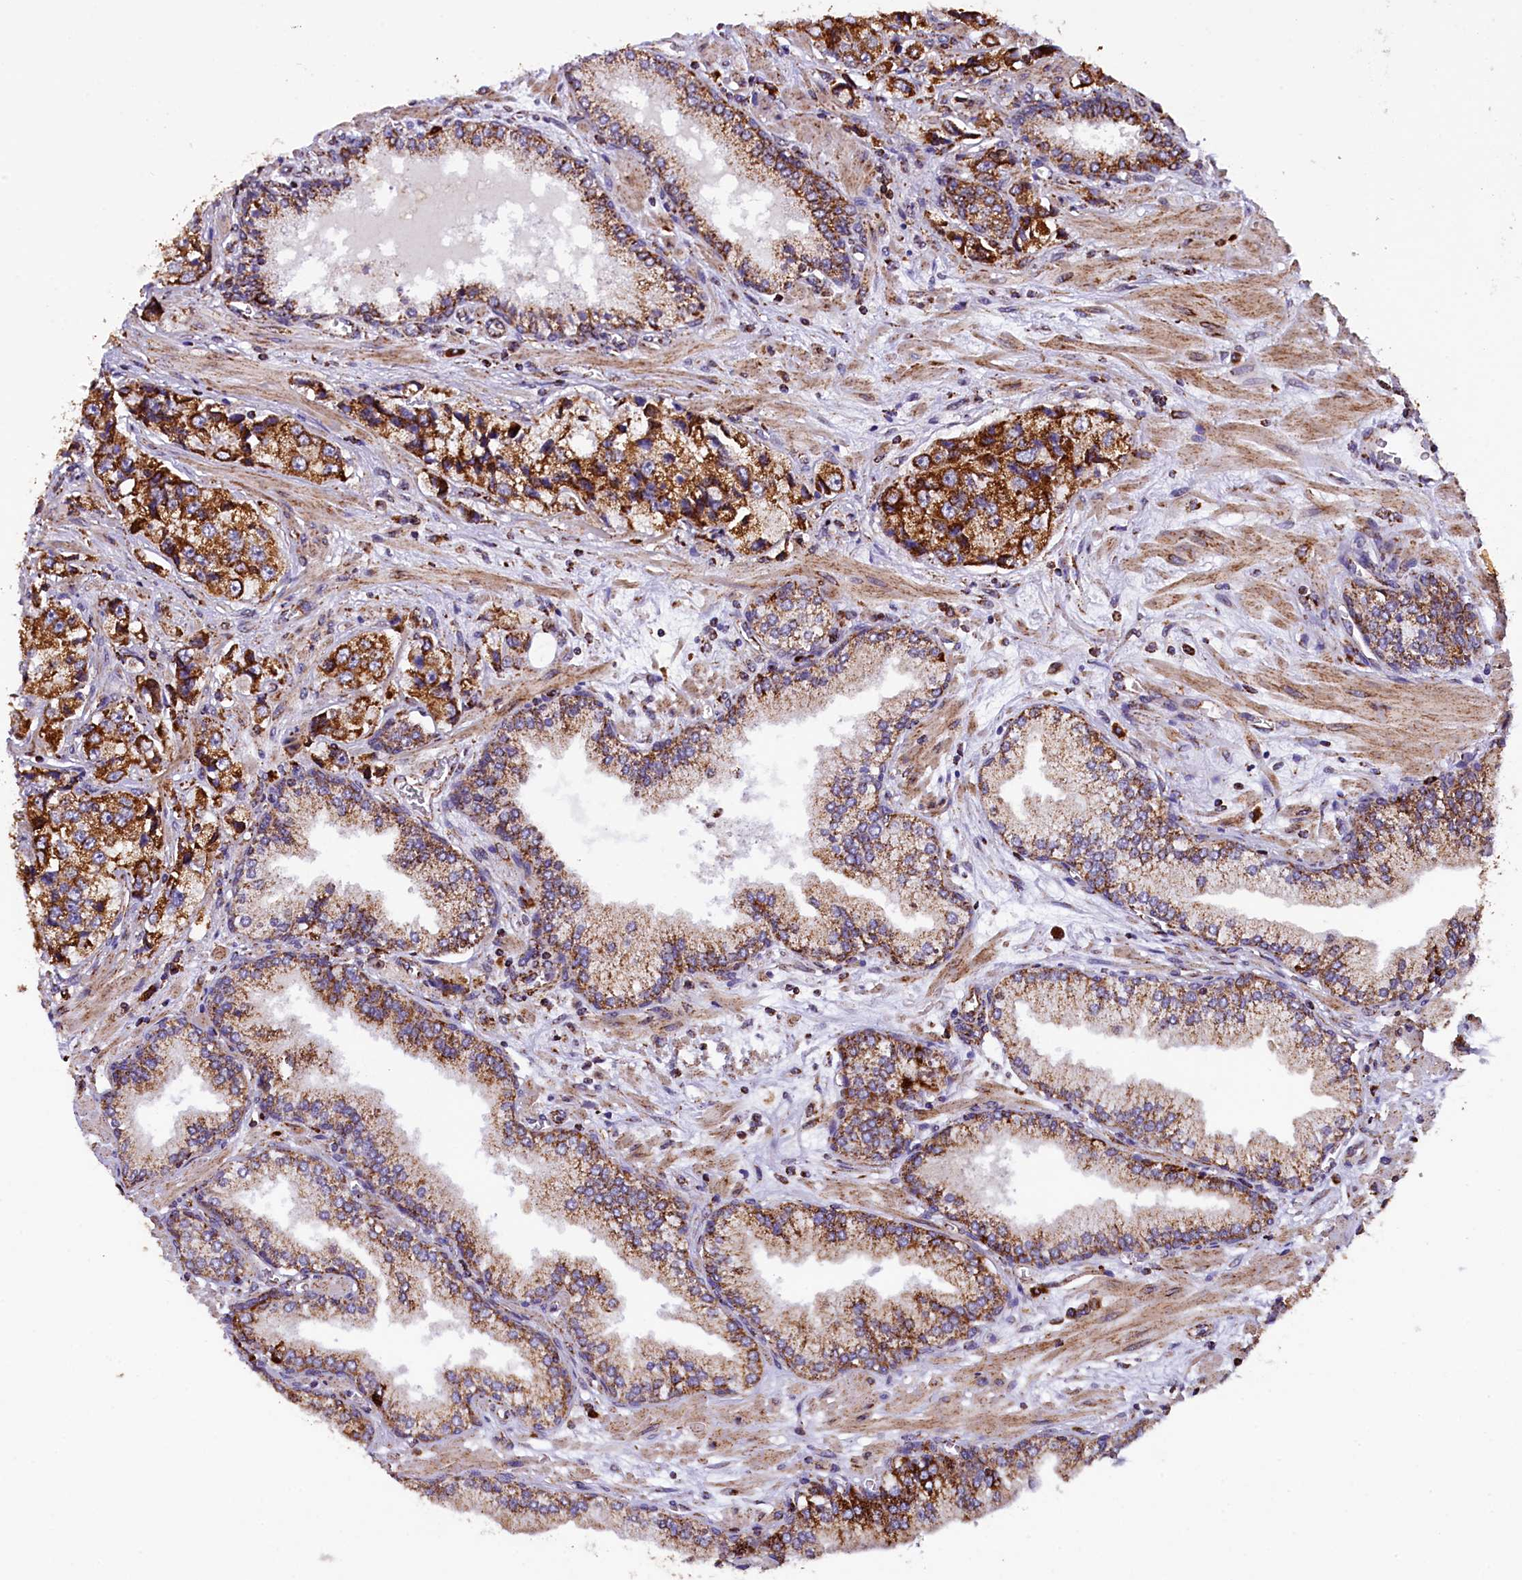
{"staining": {"intensity": "strong", "quantity": ">75%", "location": "cytoplasmic/membranous"}, "tissue": "prostate cancer", "cell_type": "Tumor cells", "image_type": "cancer", "snomed": [{"axis": "morphology", "description": "Adenocarcinoma, High grade"}, {"axis": "topography", "description": "Prostate"}], "caption": "Immunohistochemical staining of human prostate cancer (adenocarcinoma (high-grade)) displays high levels of strong cytoplasmic/membranous expression in approximately >75% of tumor cells.", "gene": "KLC2", "patient": {"sex": "male", "age": 74}}